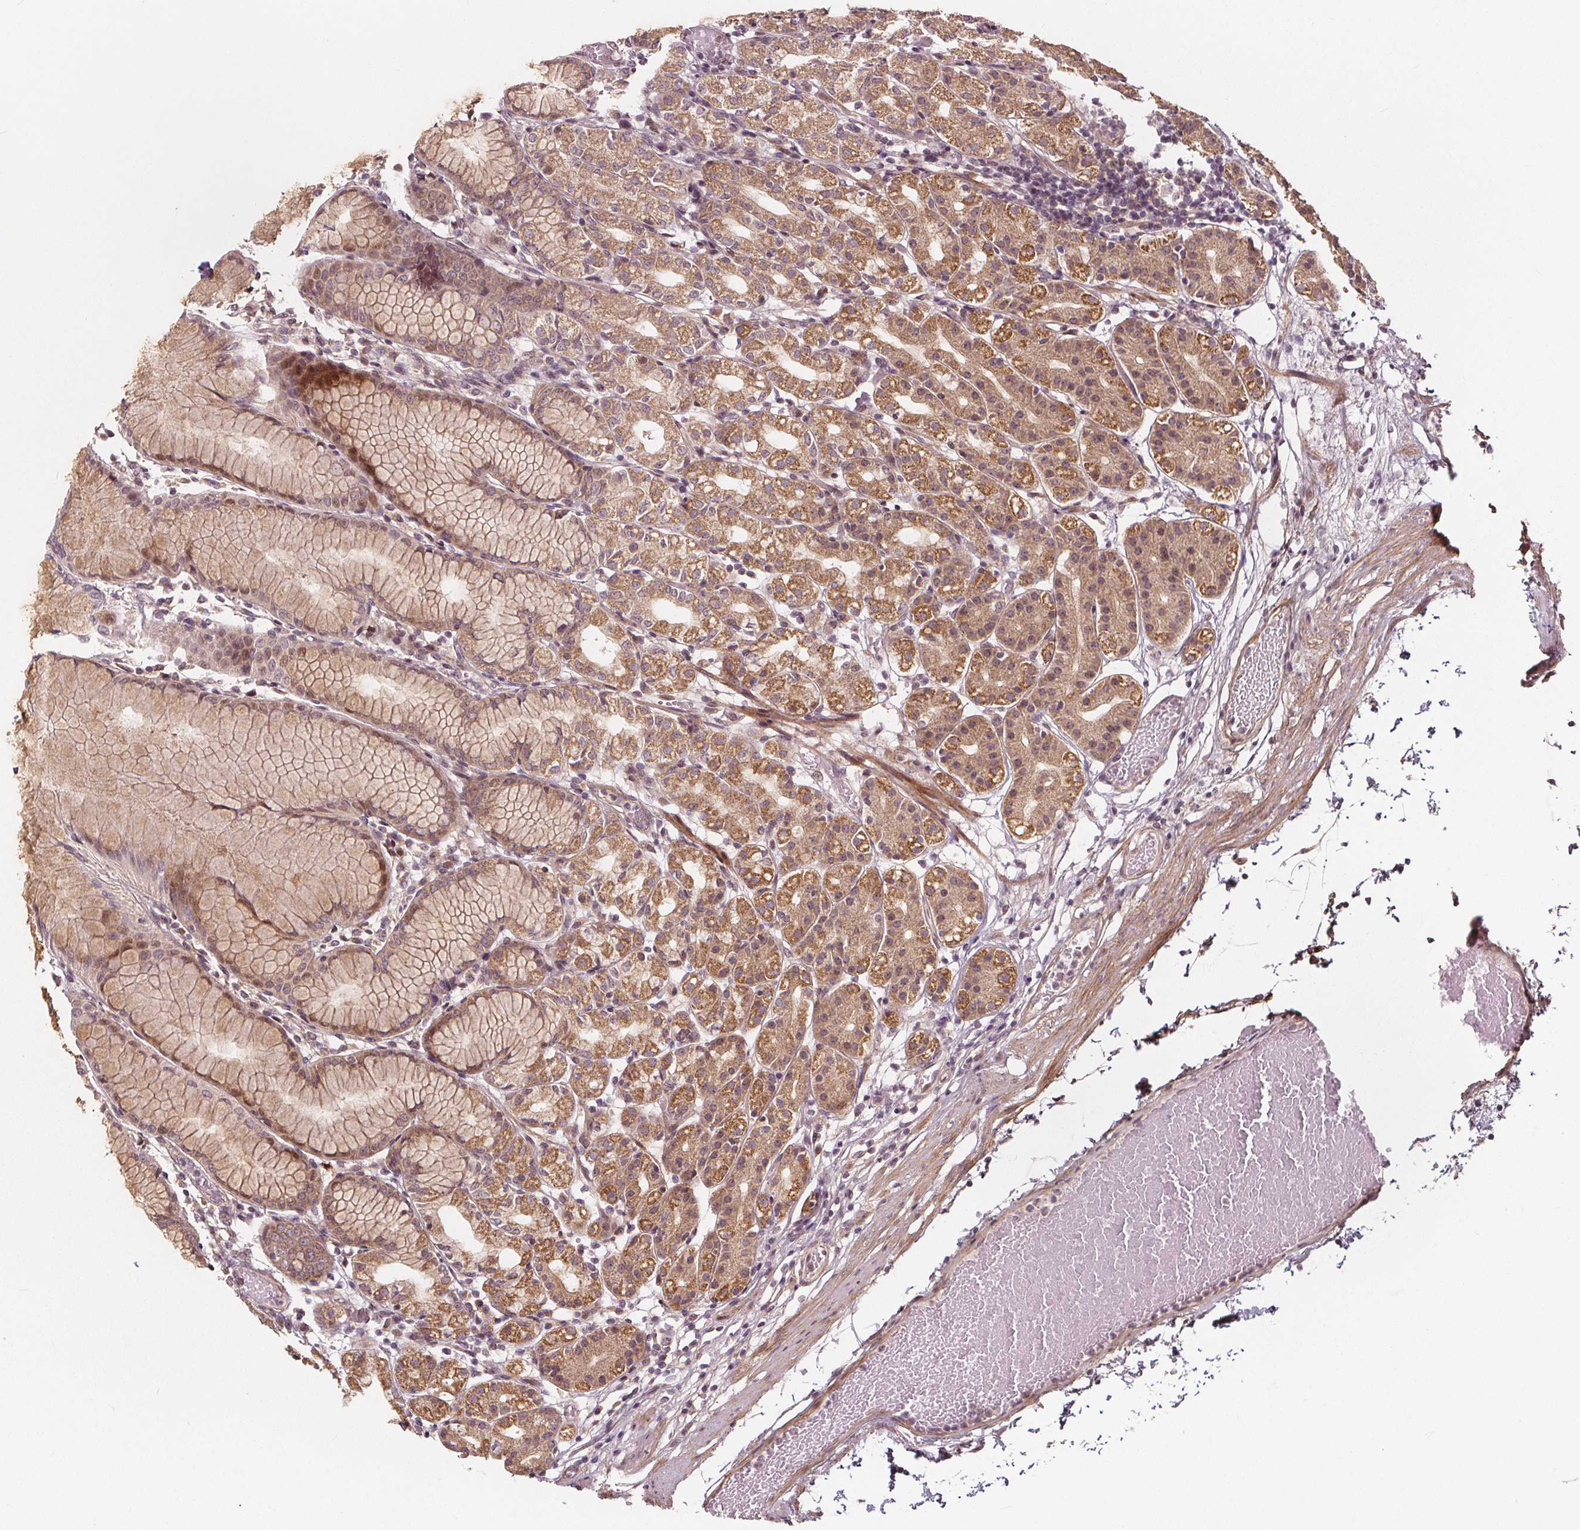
{"staining": {"intensity": "moderate", "quantity": "25%-75%", "location": "cytoplasmic/membranous"}, "tissue": "stomach", "cell_type": "Glandular cells", "image_type": "normal", "snomed": [{"axis": "morphology", "description": "Normal tissue, NOS"}, {"axis": "topography", "description": "Stomach"}], "caption": "This histopathology image shows immunohistochemistry staining of unremarkable human stomach, with medium moderate cytoplasmic/membranous expression in about 25%-75% of glandular cells.", "gene": "AKT1S1", "patient": {"sex": "female", "age": 57}}